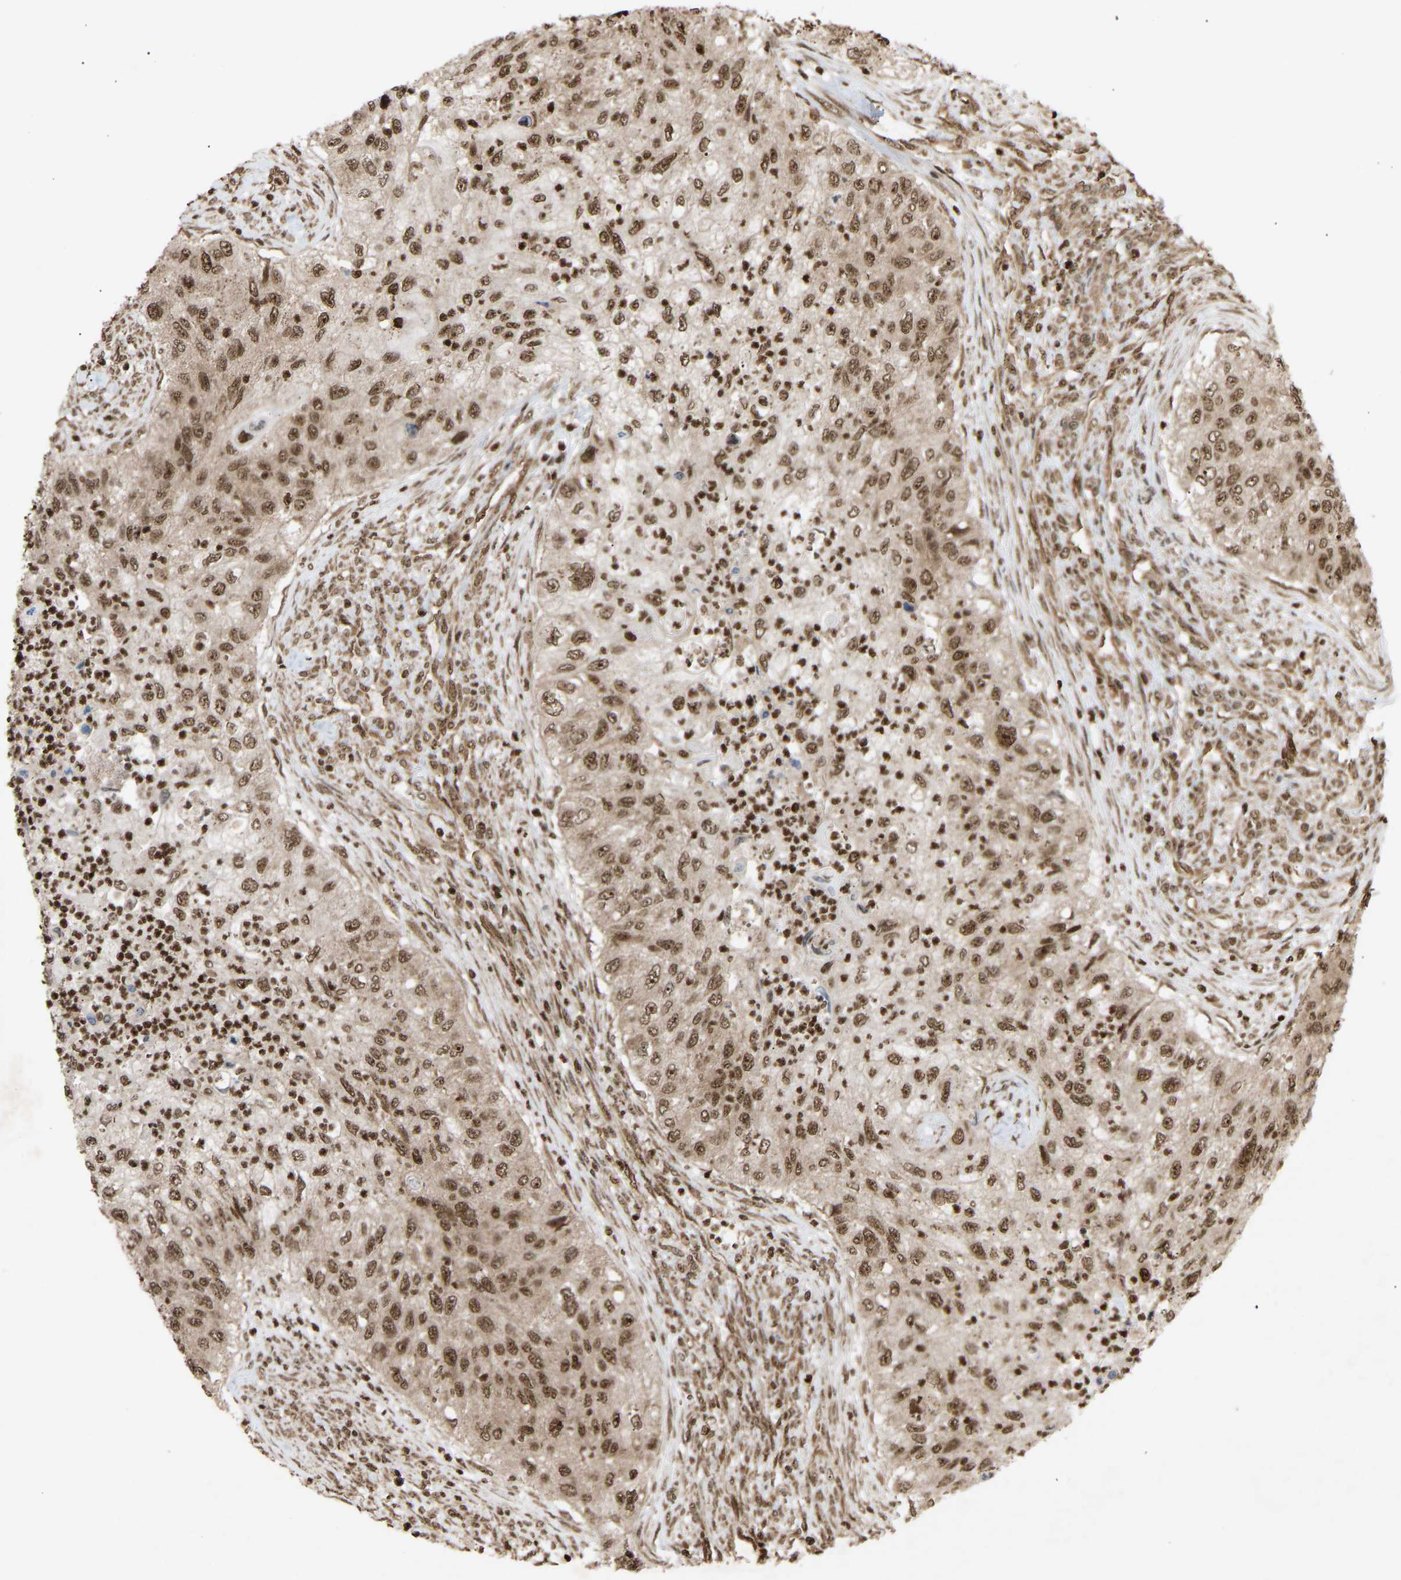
{"staining": {"intensity": "moderate", "quantity": ">75%", "location": "nuclear"}, "tissue": "urothelial cancer", "cell_type": "Tumor cells", "image_type": "cancer", "snomed": [{"axis": "morphology", "description": "Urothelial carcinoma, High grade"}, {"axis": "topography", "description": "Urinary bladder"}], "caption": "High-grade urothelial carcinoma stained with IHC shows moderate nuclear positivity in about >75% of tumor cells.", "gene": "ALYREF", "patient": {"sex": "female", "age": 60}}